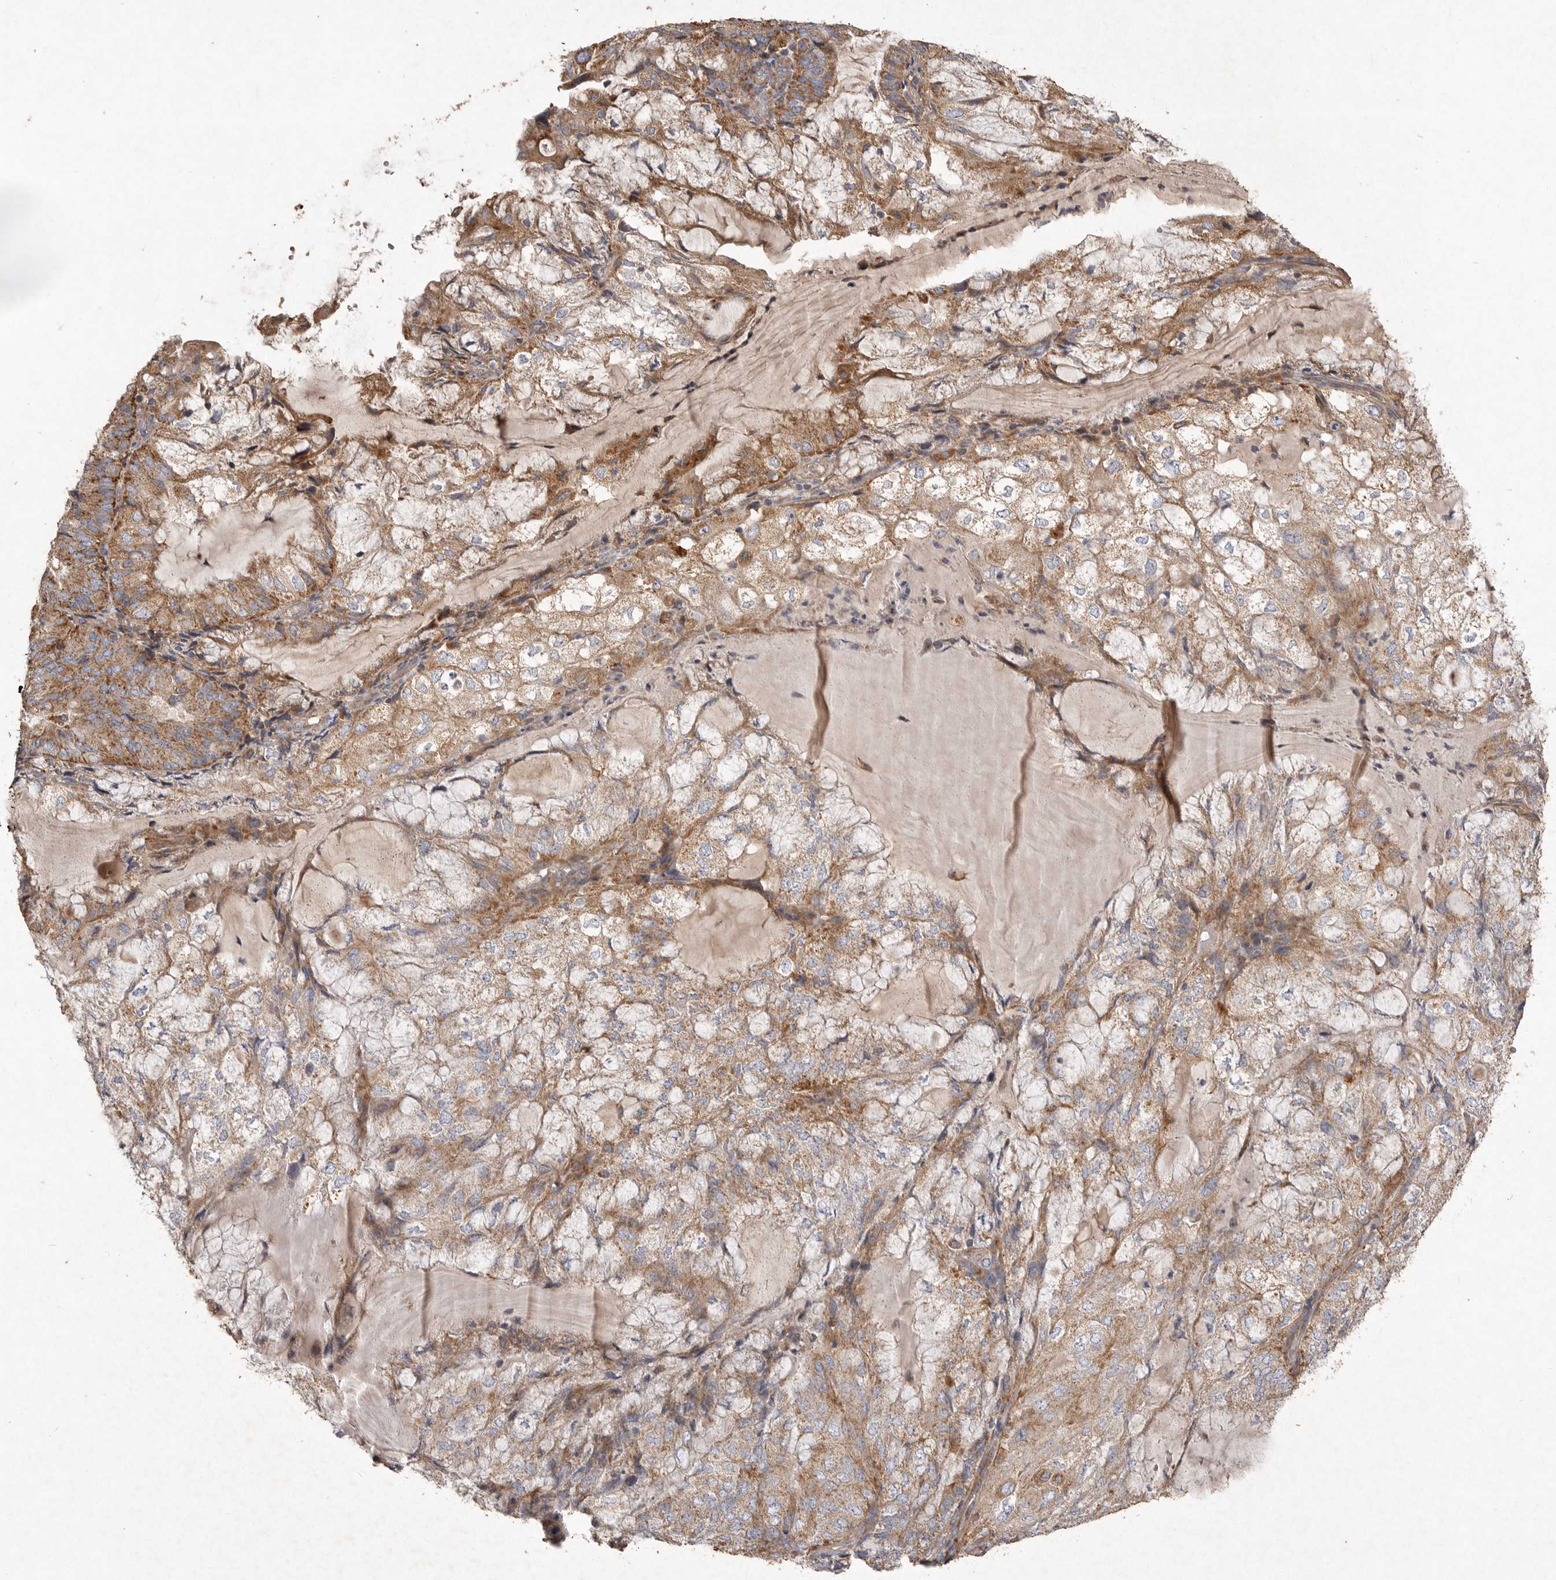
{"staining": {"intensity": "moderate", "quantity": ">75%", "location": "cytoplasmic/membranous"}, "tissue": "endometrial cancer", "cell_type": "Tumor cells", "image_type": "cancer", "snomed": [{"axis": "morphology", "description": "Adenocarcinoma, NOS"}, {"axis": "topography", "description": "Endometrium"}], "caption": "An IHC micrograph of neoplastic tissue is shown. Protein staining in brown labels moderate cytoplasmic/membranous positivity in endometrial cancer (adenocarcinoma) within tumor cells.", "gene": "MRPL41", "patient": {"sex": "female", "age": 81}}